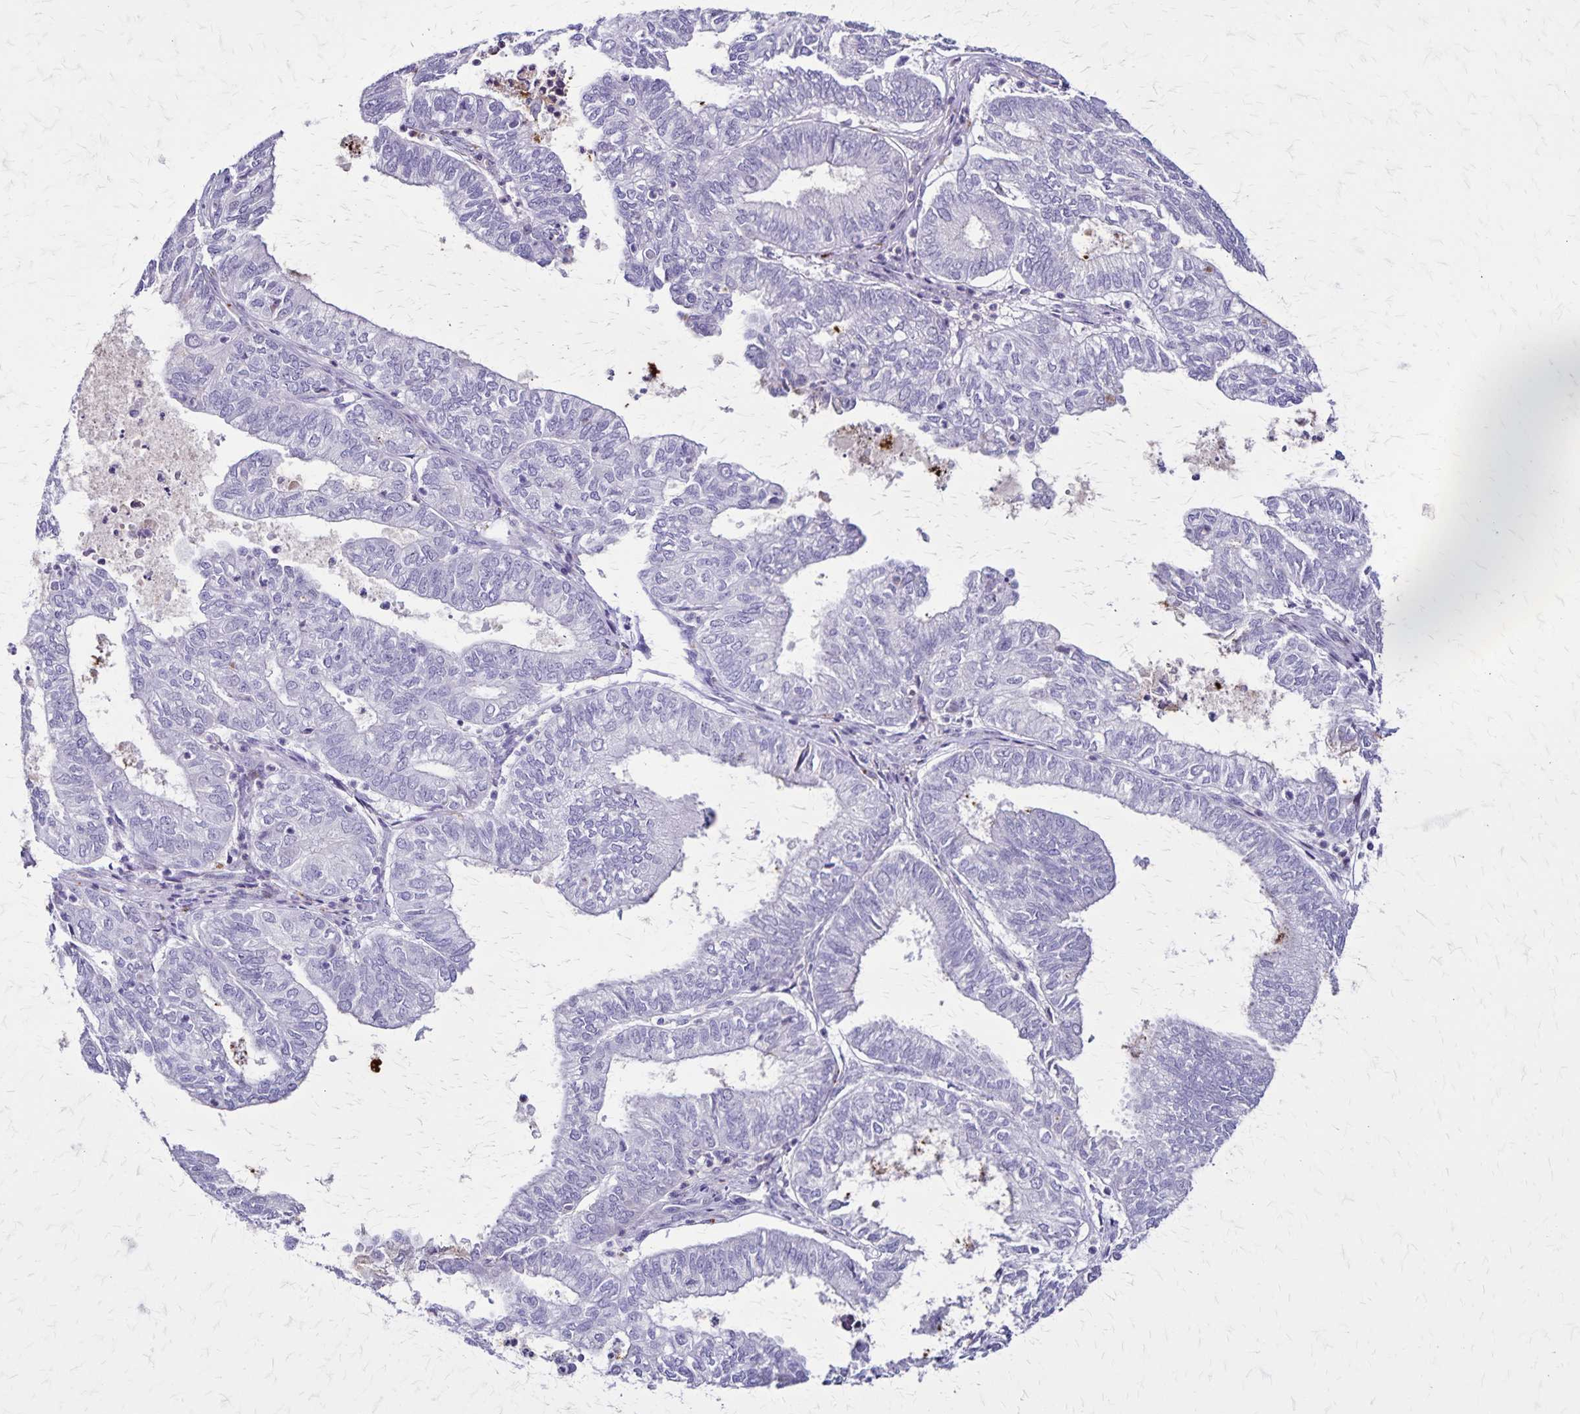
{"staining": {"intensity": "negative", "quantity": "none", "location": "none"}, "tissue": "ovarian cancer", "cell_type": "Tumor cells", "image_type": "cancer", "snomed": [{"axis": "morphology", "description": "Carcinoma, endometroid"}, {"axis": "topography", "description": "Ovary"}], "caption": "This is an immunohistochemistry image of ovarian cancer. There is no positivity in tumor cells.", "gene": "OR51B5", "patient": {"sex": "female", "age": 64}}